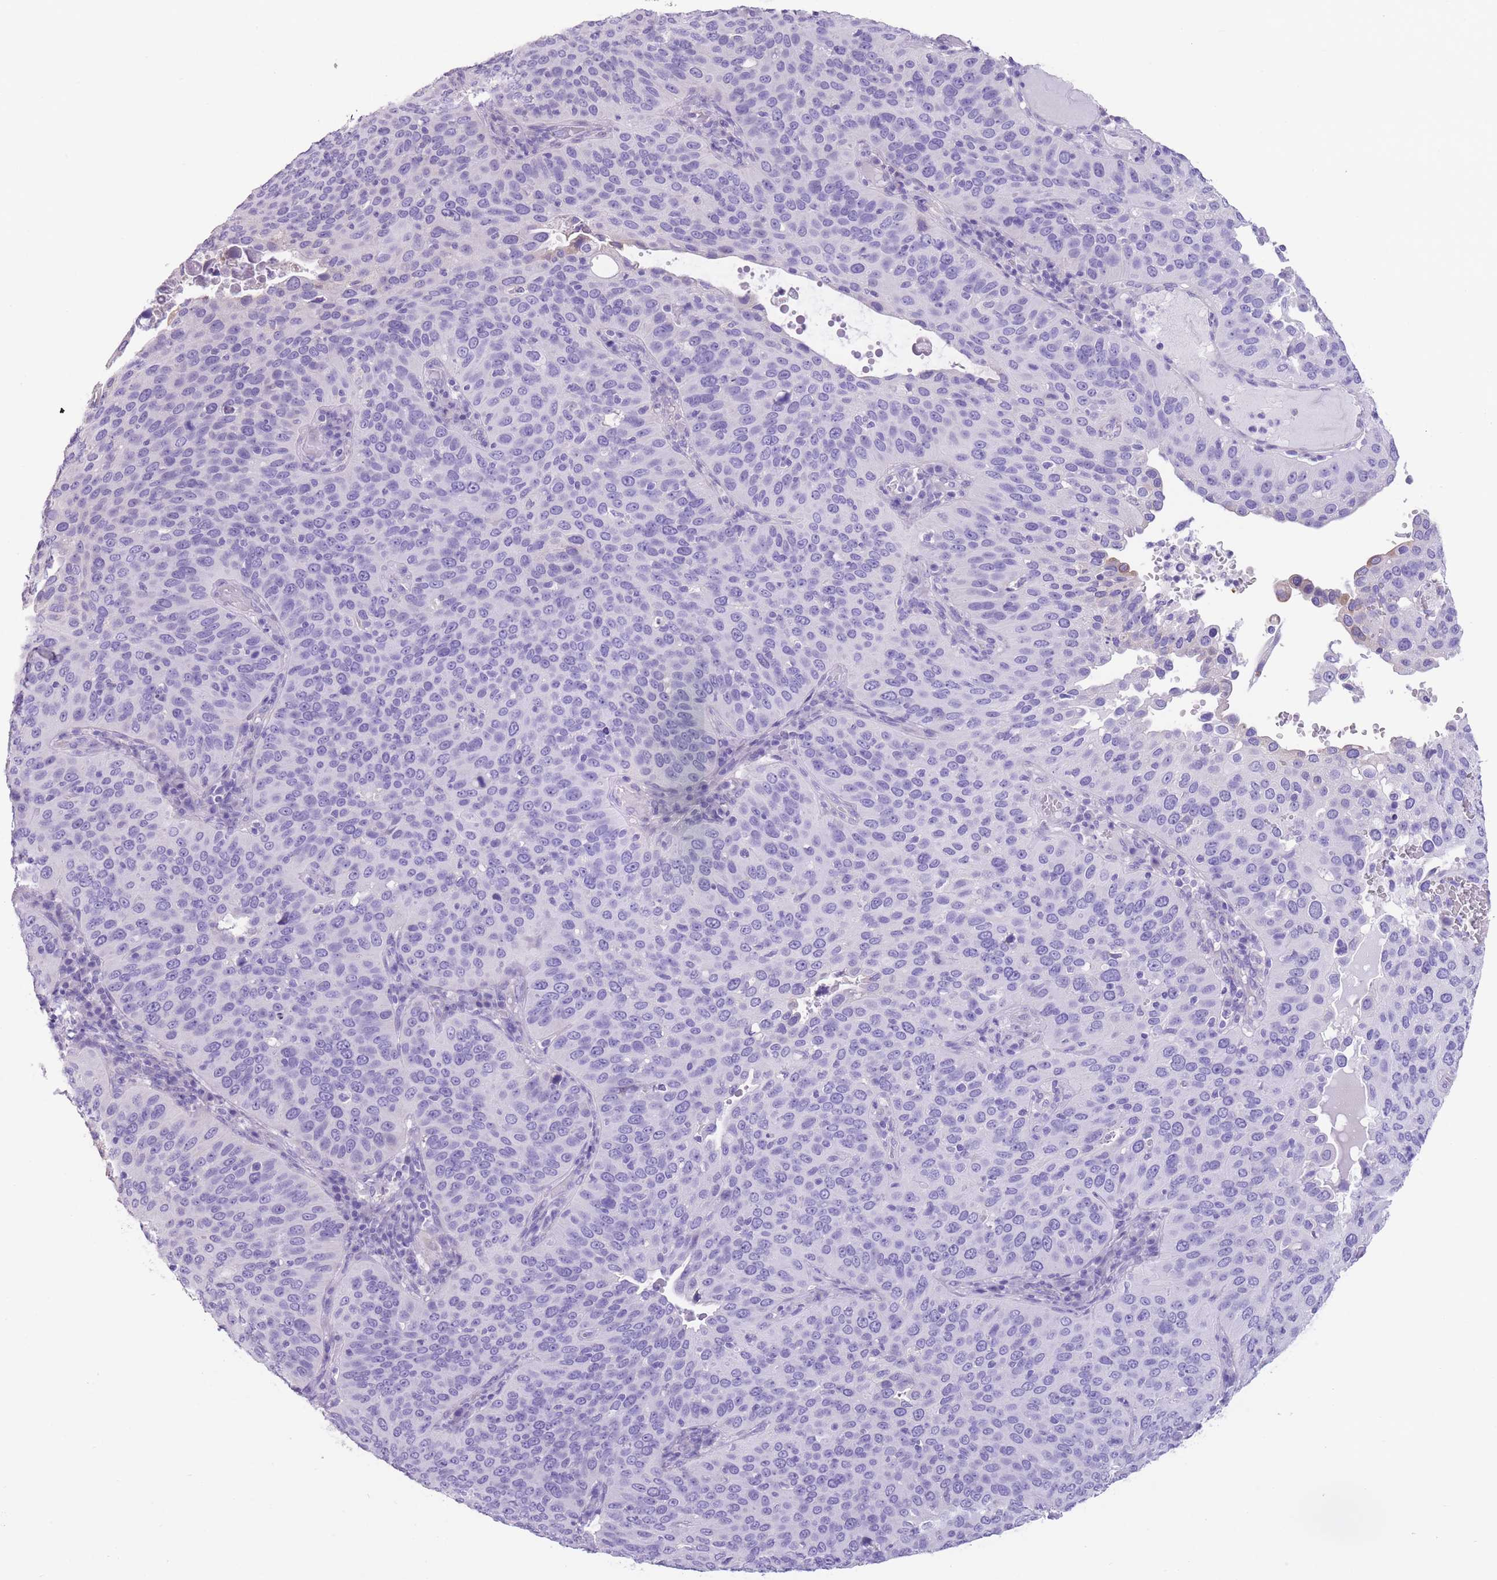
{"staining": {"intensity": "negative", "quantity": "none", "location": "none"}, "tissue": "cervical cancer", "cell_type": "Tumor cells", "image_type": "cancer", "snomed": [{"axis": "morphology", "description": "Squamous cell carcinoma, NOS"}, {"axis": "topography", "description": "Cervix"}], "caption": "DAB (3,3'-diaminobenzidine) immunohistochemical staining of human cervical cancer (squamous cell carcinoma) demonstrates no significant staining in tumor cells.", "gene": "RAI2", "patient": {"sex": "female", "age": 36}}